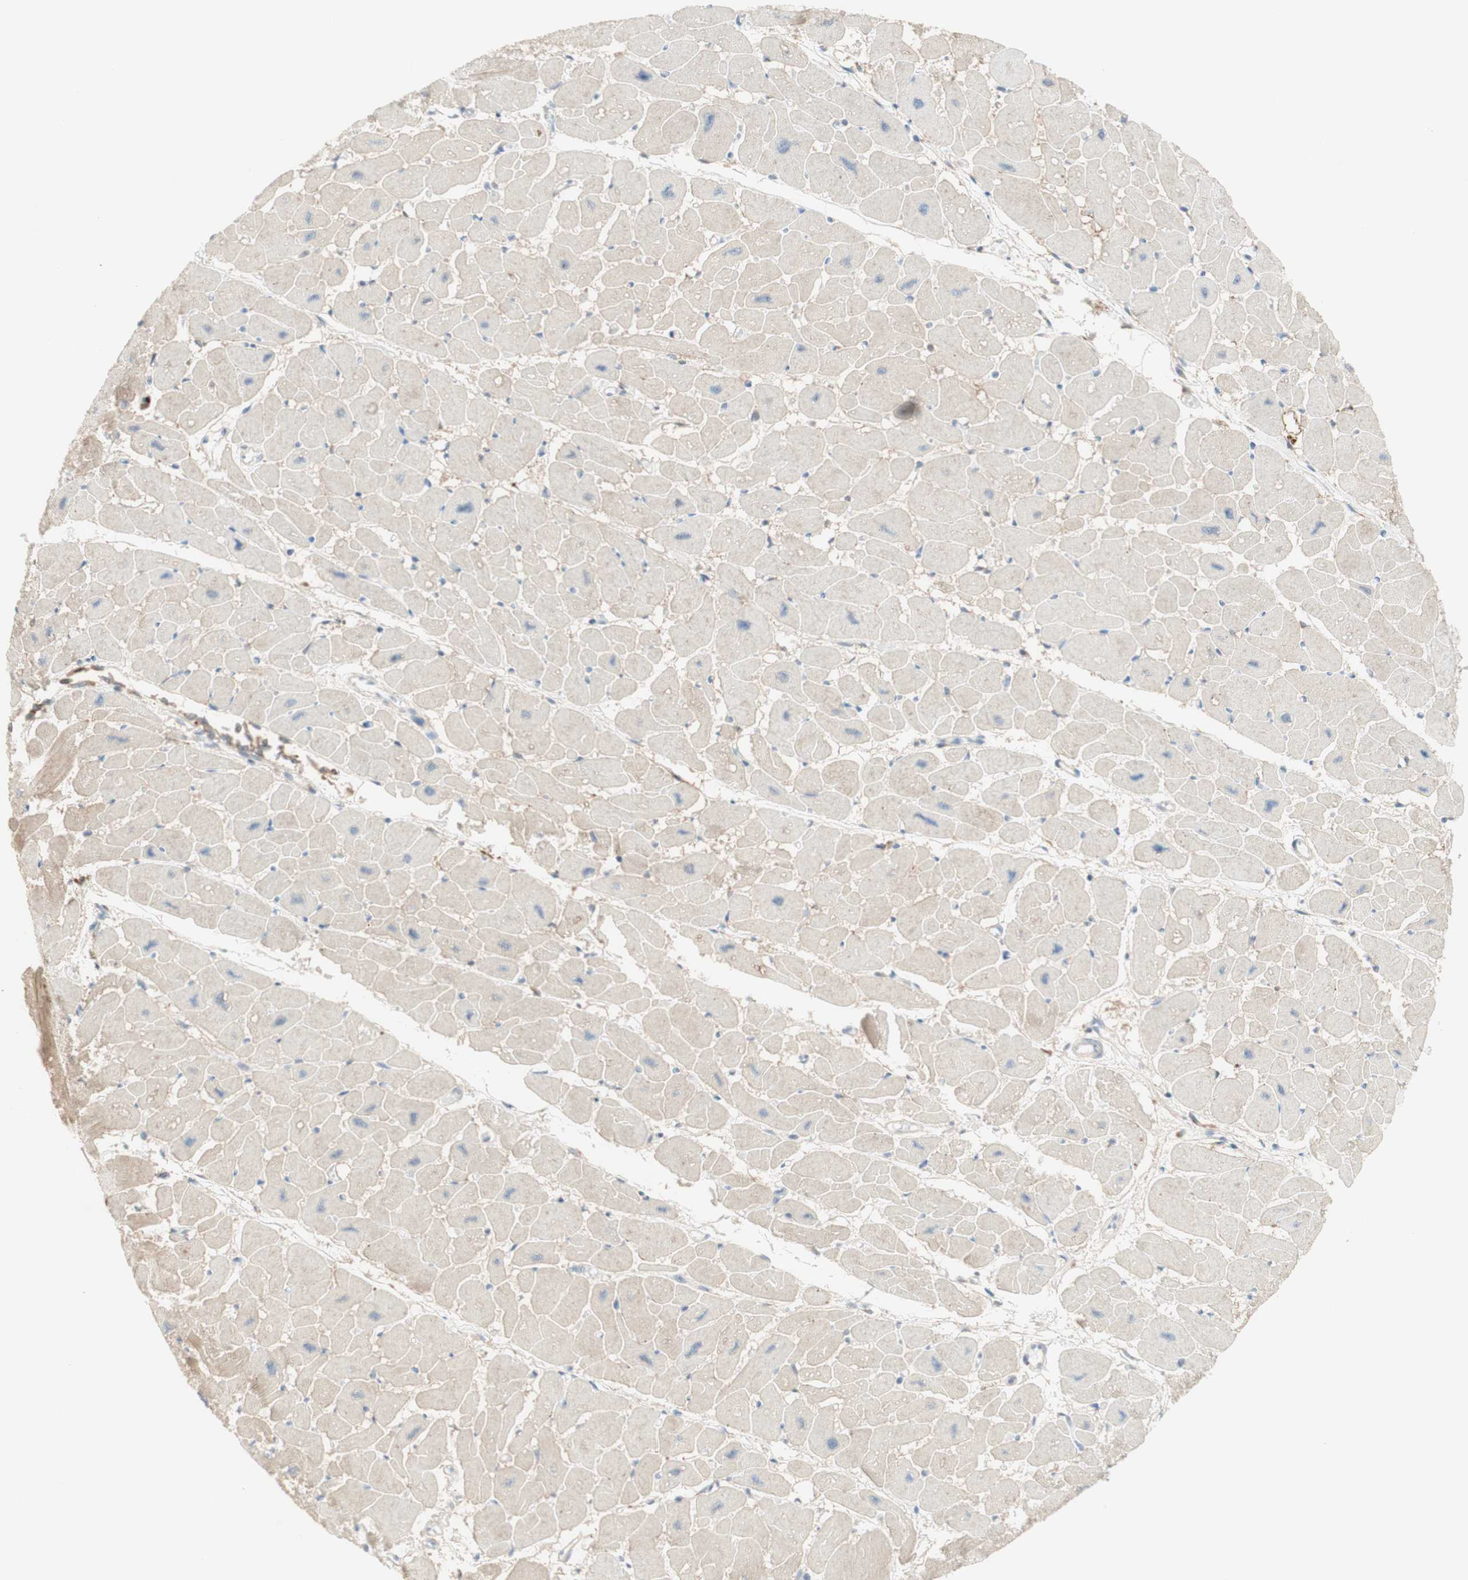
{"staining": {"intensity": "moderate", "quantity": "25%-75%", "location": "cytoplasmic/membranous"}, "tissue": "heart muscle", "cell_type": "Cardiomyocytes", "image_type": "normal", "snomed": [{"axis": "morphology", "description": "Normal tissue, NOS"}, {"axis": "topography", "description": "Heart"}], "caption": "The photomicrograph exhibits a brown stain indicating the presence of a protein in the cytoplasmic/membranous of cardiomyocytes in heart muscle. (DAB (3,3'-diaminobenzidine) IHC with brightfield microscopy, high magnification).", "gene": "GAPT", "patient": {"sex": "female", "age": 54}}